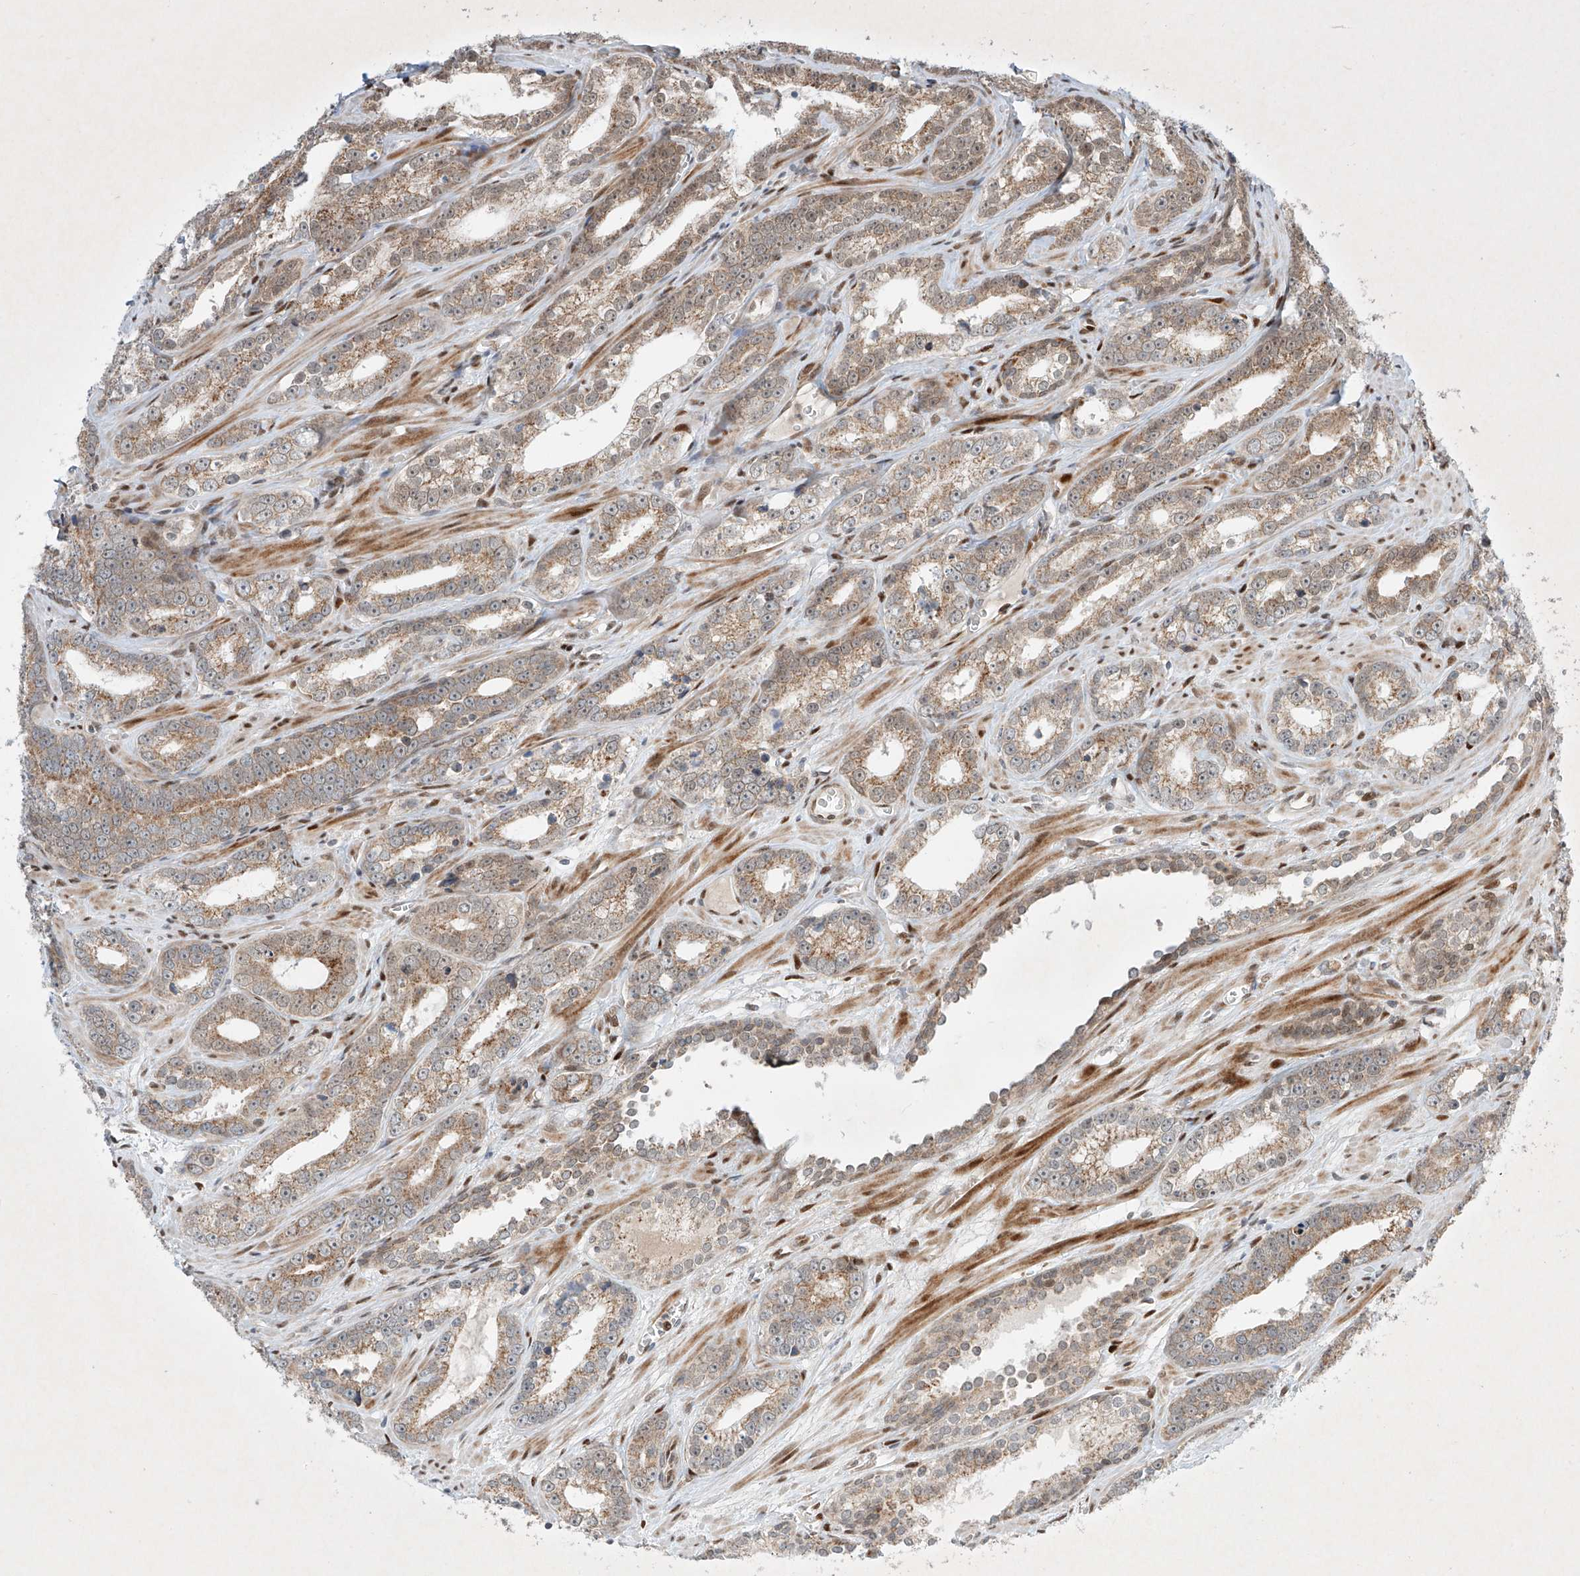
{"staining": {"intensity": "moderate", "quantity": "25%-75%", "location": "cytoplasmic/membranous"}, "tissue": "prostate cancer", "cell_type": "Tumor cells", "image_type": "cancer", "snomed": [{"axis": "morphology", "description": "Adenocarcinoma, High grade"}, {"axis": "topography", "description": "Prostate"}], "caption": "Immunohistochemical staining of human prostate high-grade adenocarcinoma demonstrates medium levels of moderate cytoplasmic/membranous protein positivity in approximately 25%-75% of tumor cells.", "gene": "EPG5", "patient": {"sex": "male", "age": 62}}